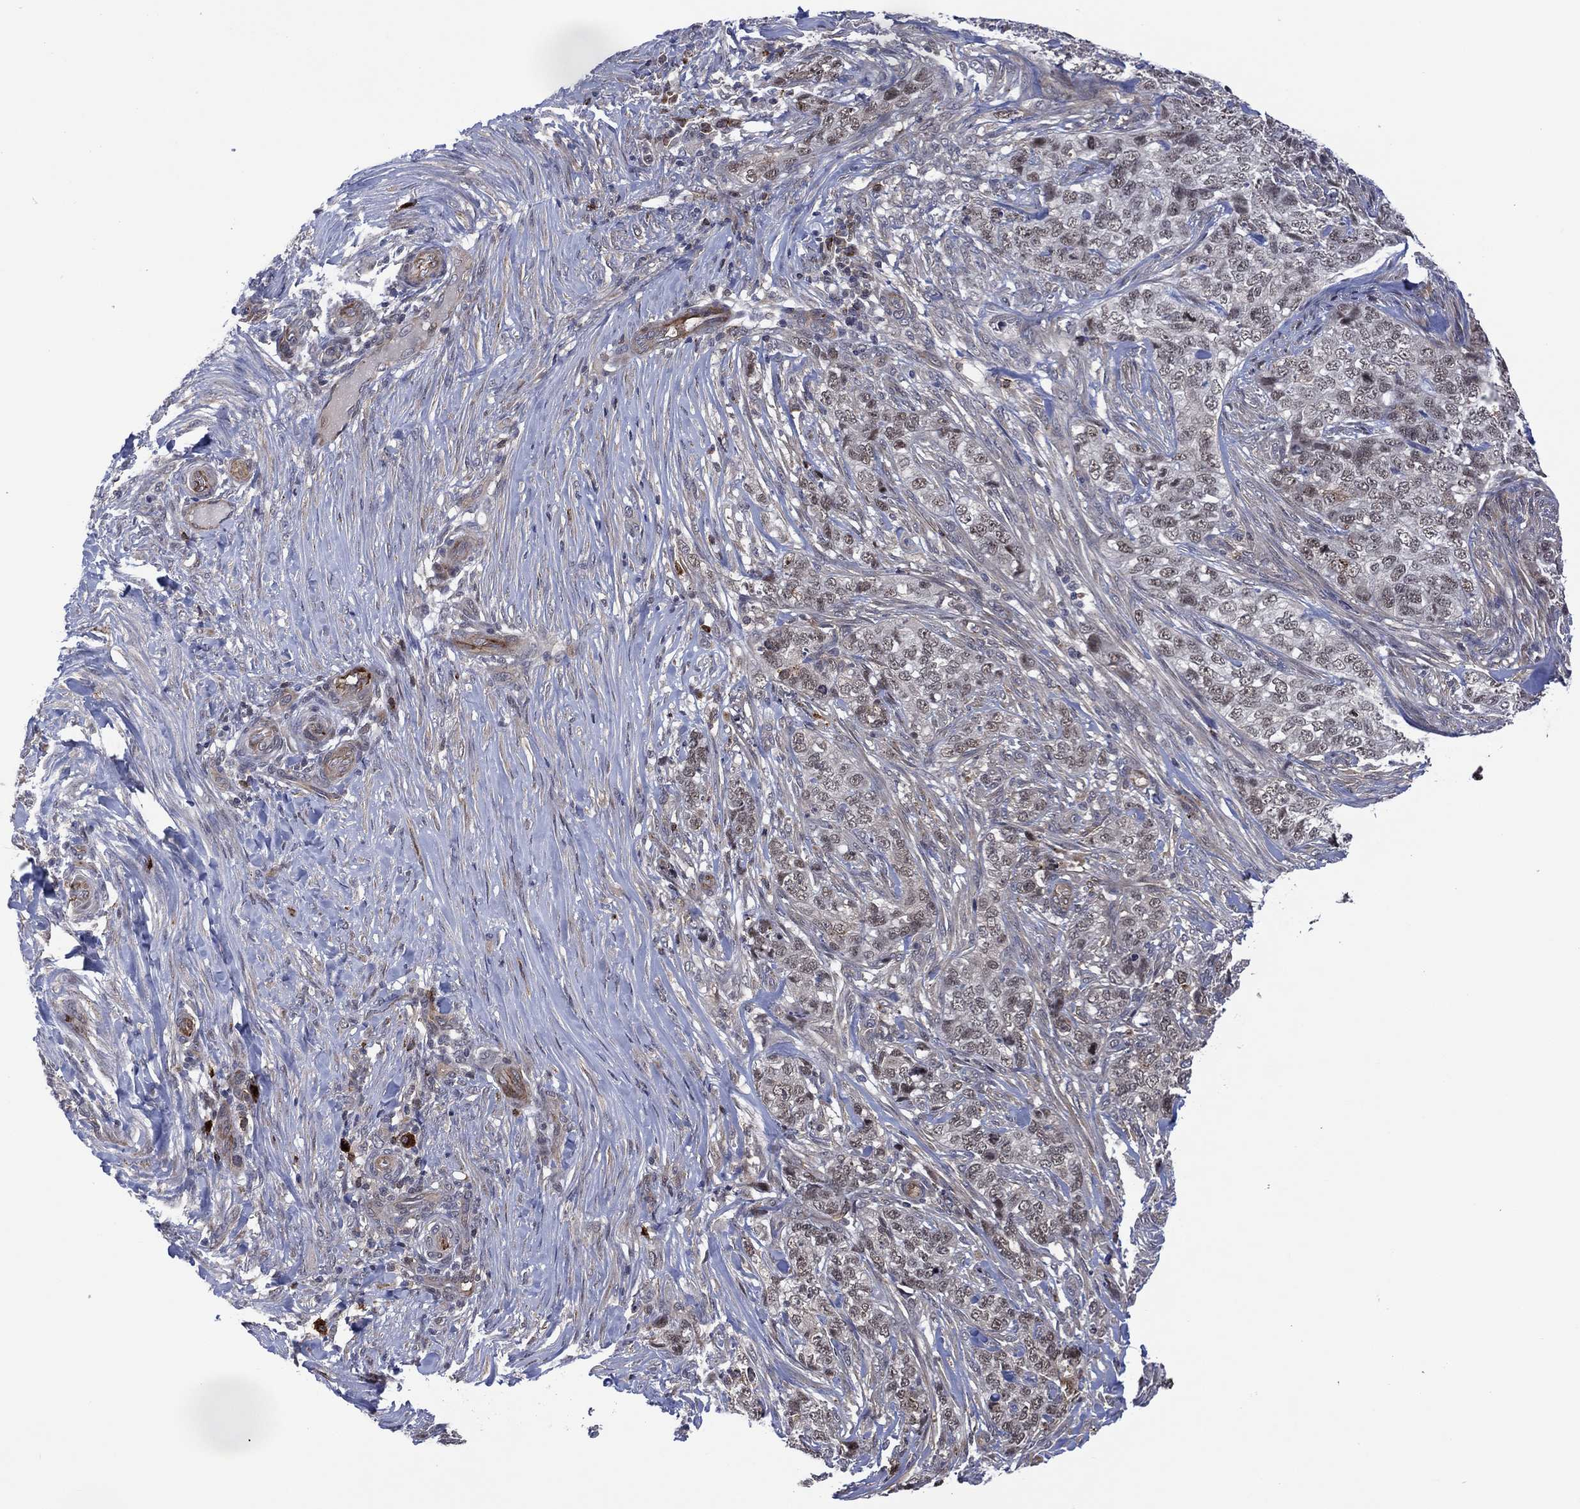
{"staining": {"intensity": "negative", "quantity": "none", "location": "none"}, "tissue": "skin cancer", "cell_type": "Tumor cells", "image_type": "cancer", "snomed": [{"axis": "morphology", "description": "Basal cell carcinoma"}, {"axis": "topography", "description": "Skin"}], "caption": "Tumor cells show no significant protein positivity in skin cancer. Nuclei are stained in blue.", "gene": "DPP4", "patient": {"sex": "female", "age": 69}}